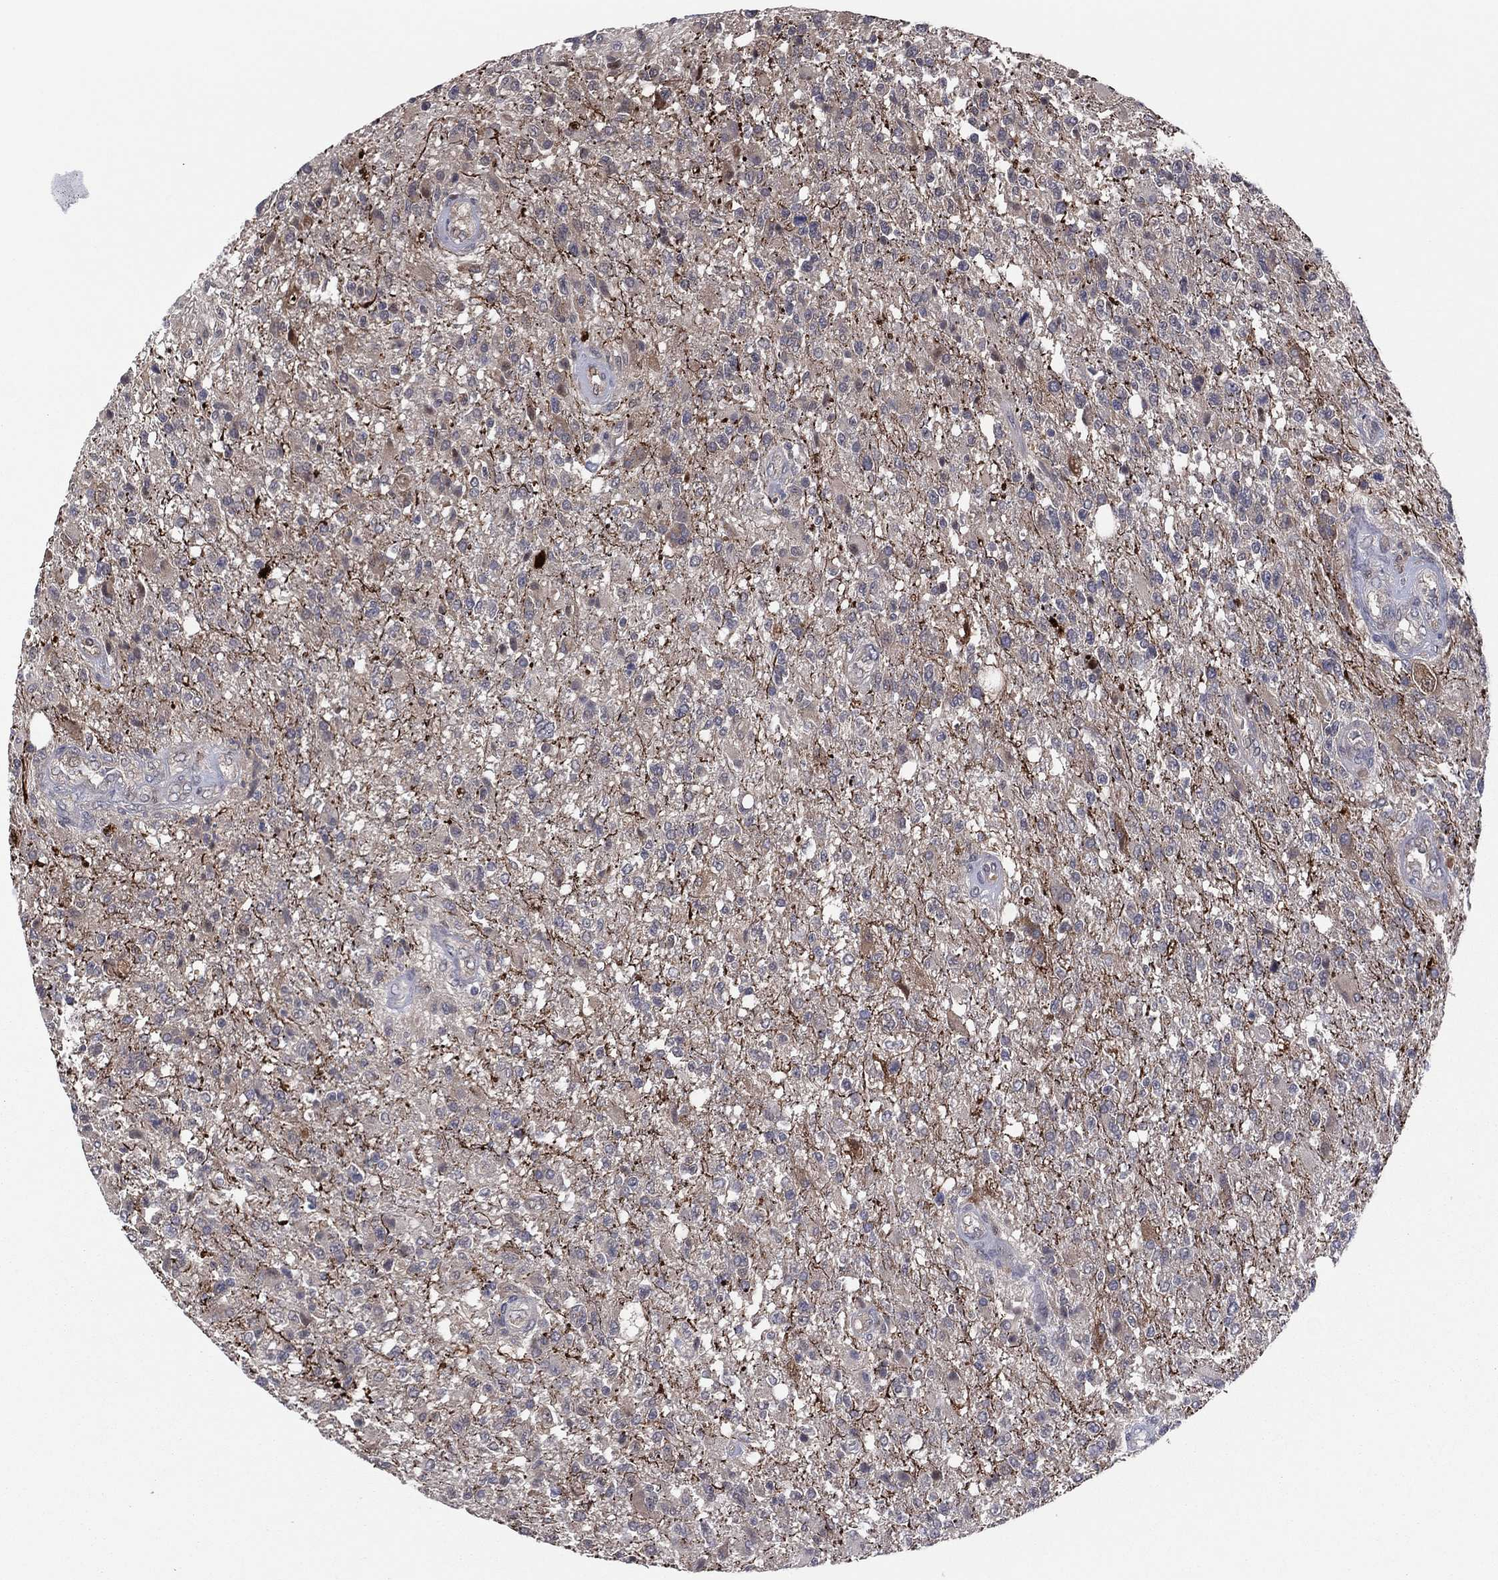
{"staining": {"intensity": "weak", "quantity": "<25%", "location": "cytoplasmic/membranous"}, "tissue": "glioma", "cell_type": "Tumor cells", "image_type": "cancer", "snomed": [{"axis": "morphology", "description": "Glioma, malignant, High grade"}, {"axis": "topography", "description": "Brain"}], "caption": "Immunohistochemical staining of human malignant high-grade glioma demonstrates no significant positivity in tumor cells.", "gene": "SNCG", "patient": {"sex": "male", "age": 56}}